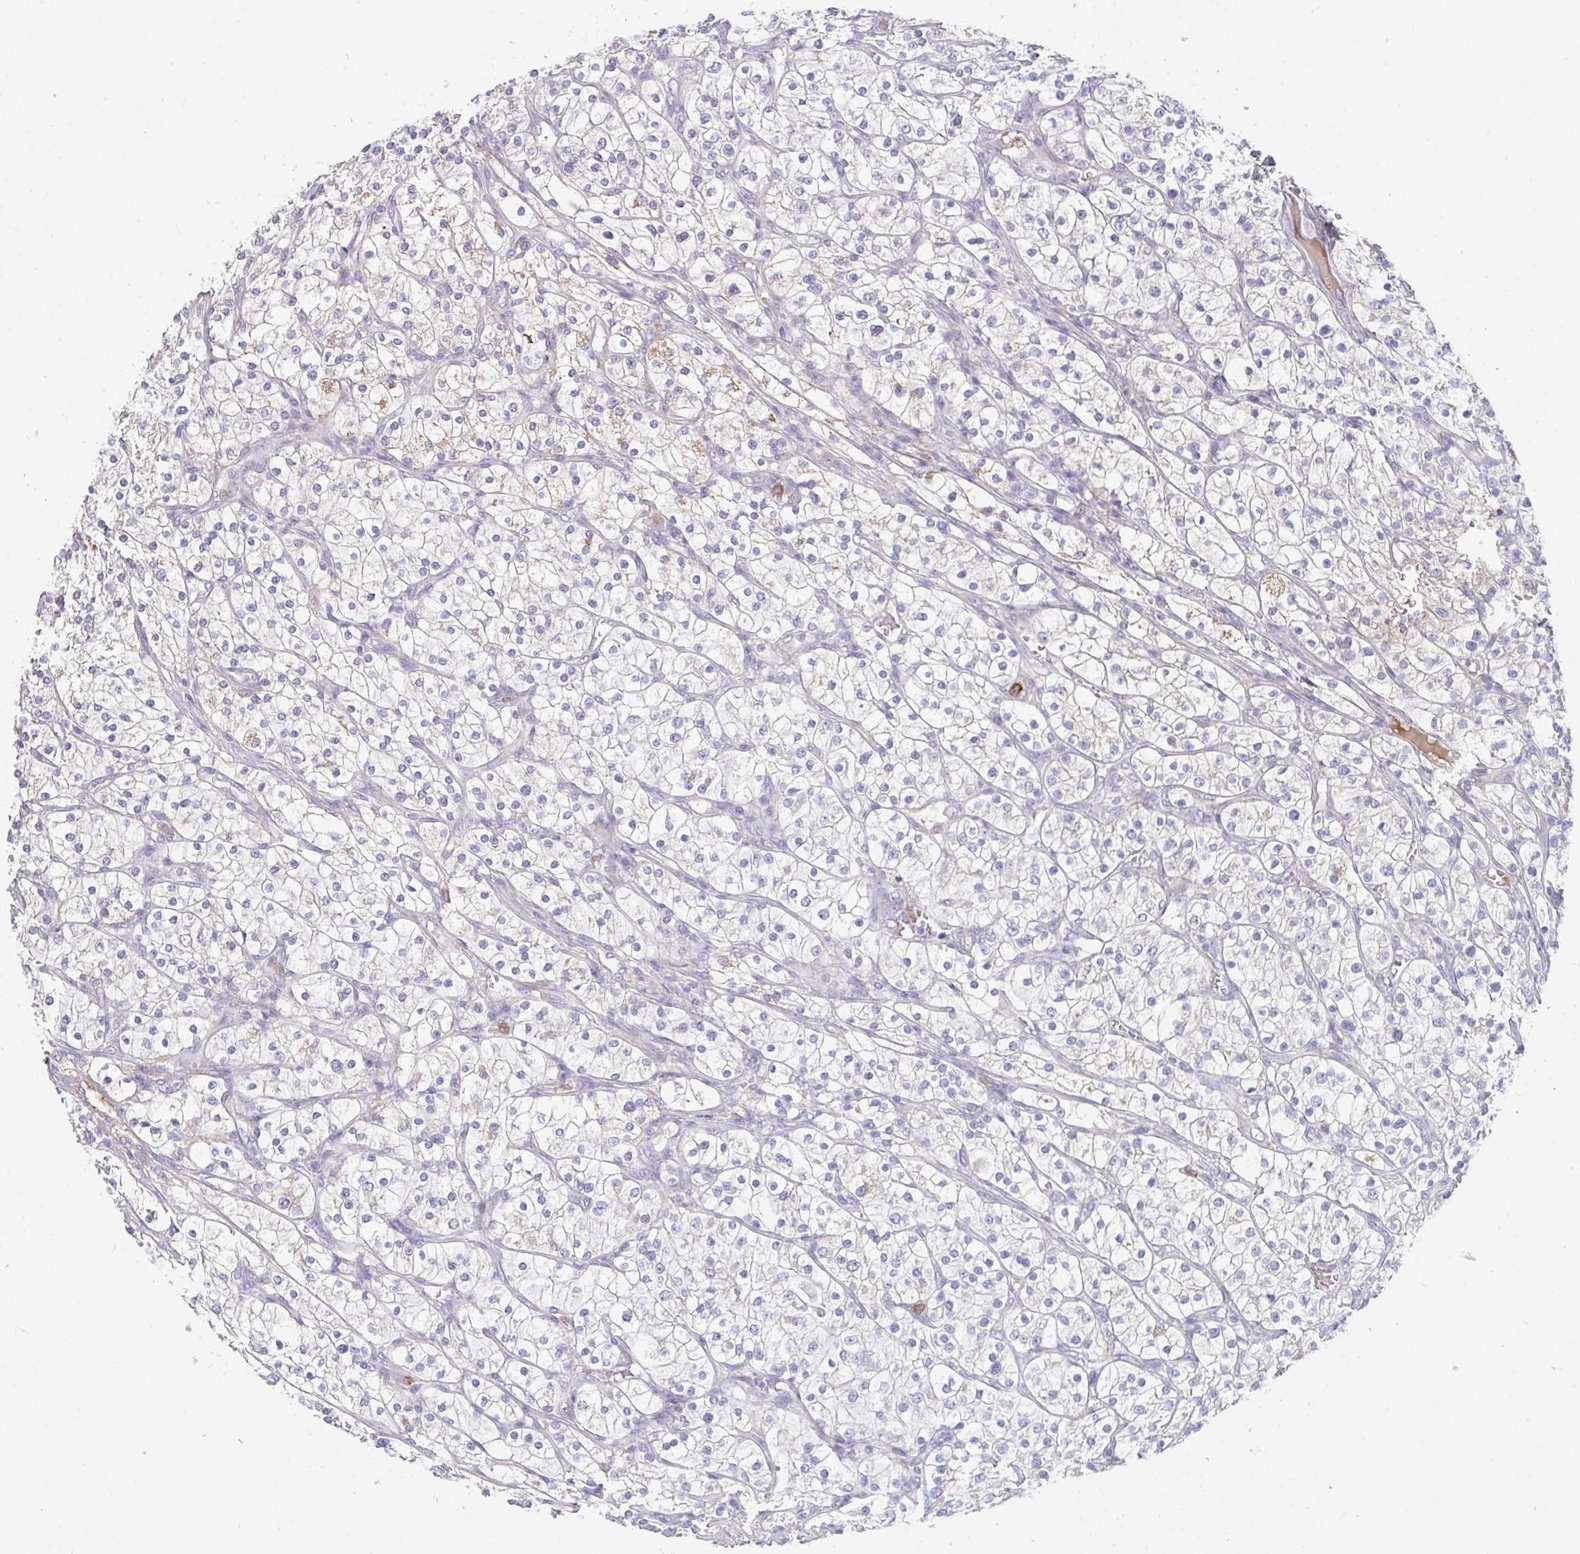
{"staining": {"intensity": "negative", "quantity": "none", "location": "none"}, "tissue": "renal cancer", "cell_type": "Tumor cells", "image_type": "cancer", "snomed": [{"axis": "morphology", "description": "Adenocarcinoma, NOS"}, {"axis": "topography", "description": "Kidney"}], "caption": "Immunohistochemistry of human renal cancer demonstrates no staining in tumor cells. (DAB IHC visualized using brightfield microscopy, high magnification).", "gene": "HGFAC", "patient": {"sex": "male", "age": 80}}